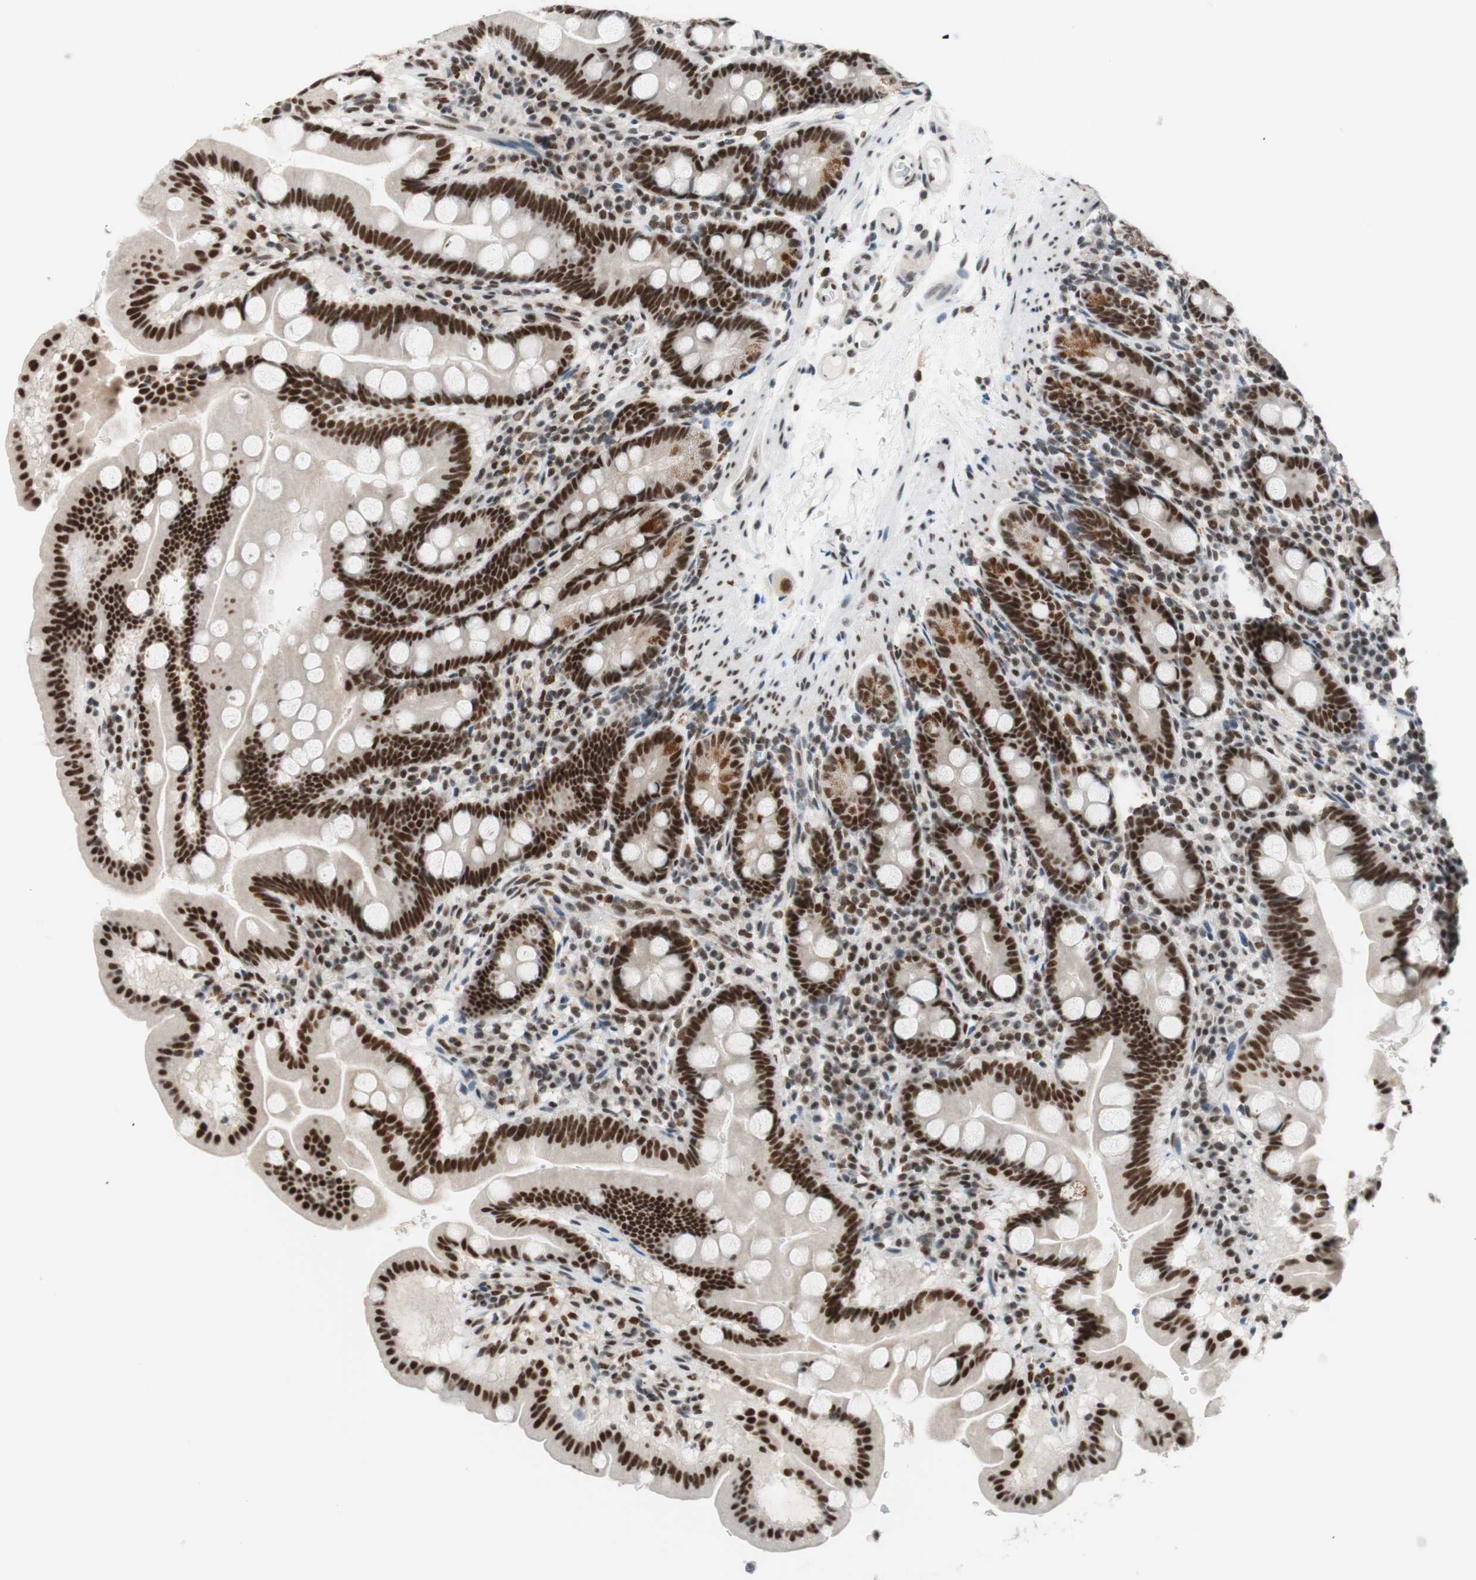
{"staining": {"intensity": "strong", "quantity": ">75%", "location": "nuclear"}, "tissue": "duodenum", "cell_type": "Glandular cells", "image_type": "normal", "snomed": [{"axis": "morphology", "description": "Normal tissue, NOS"}, {"axis": "topography", "description": "Duodenum"}], "caption": "An immunohistochemistry micrograph of normal tissue is shown. Protein staining in brown labels strong nuclear positivity in duodenum within glandular cells. (brown staining indicates protein expression, while blue staining denotes nuclei).", "gene": "PRPF19", "patient": {"sex": "male", "age": 50}}